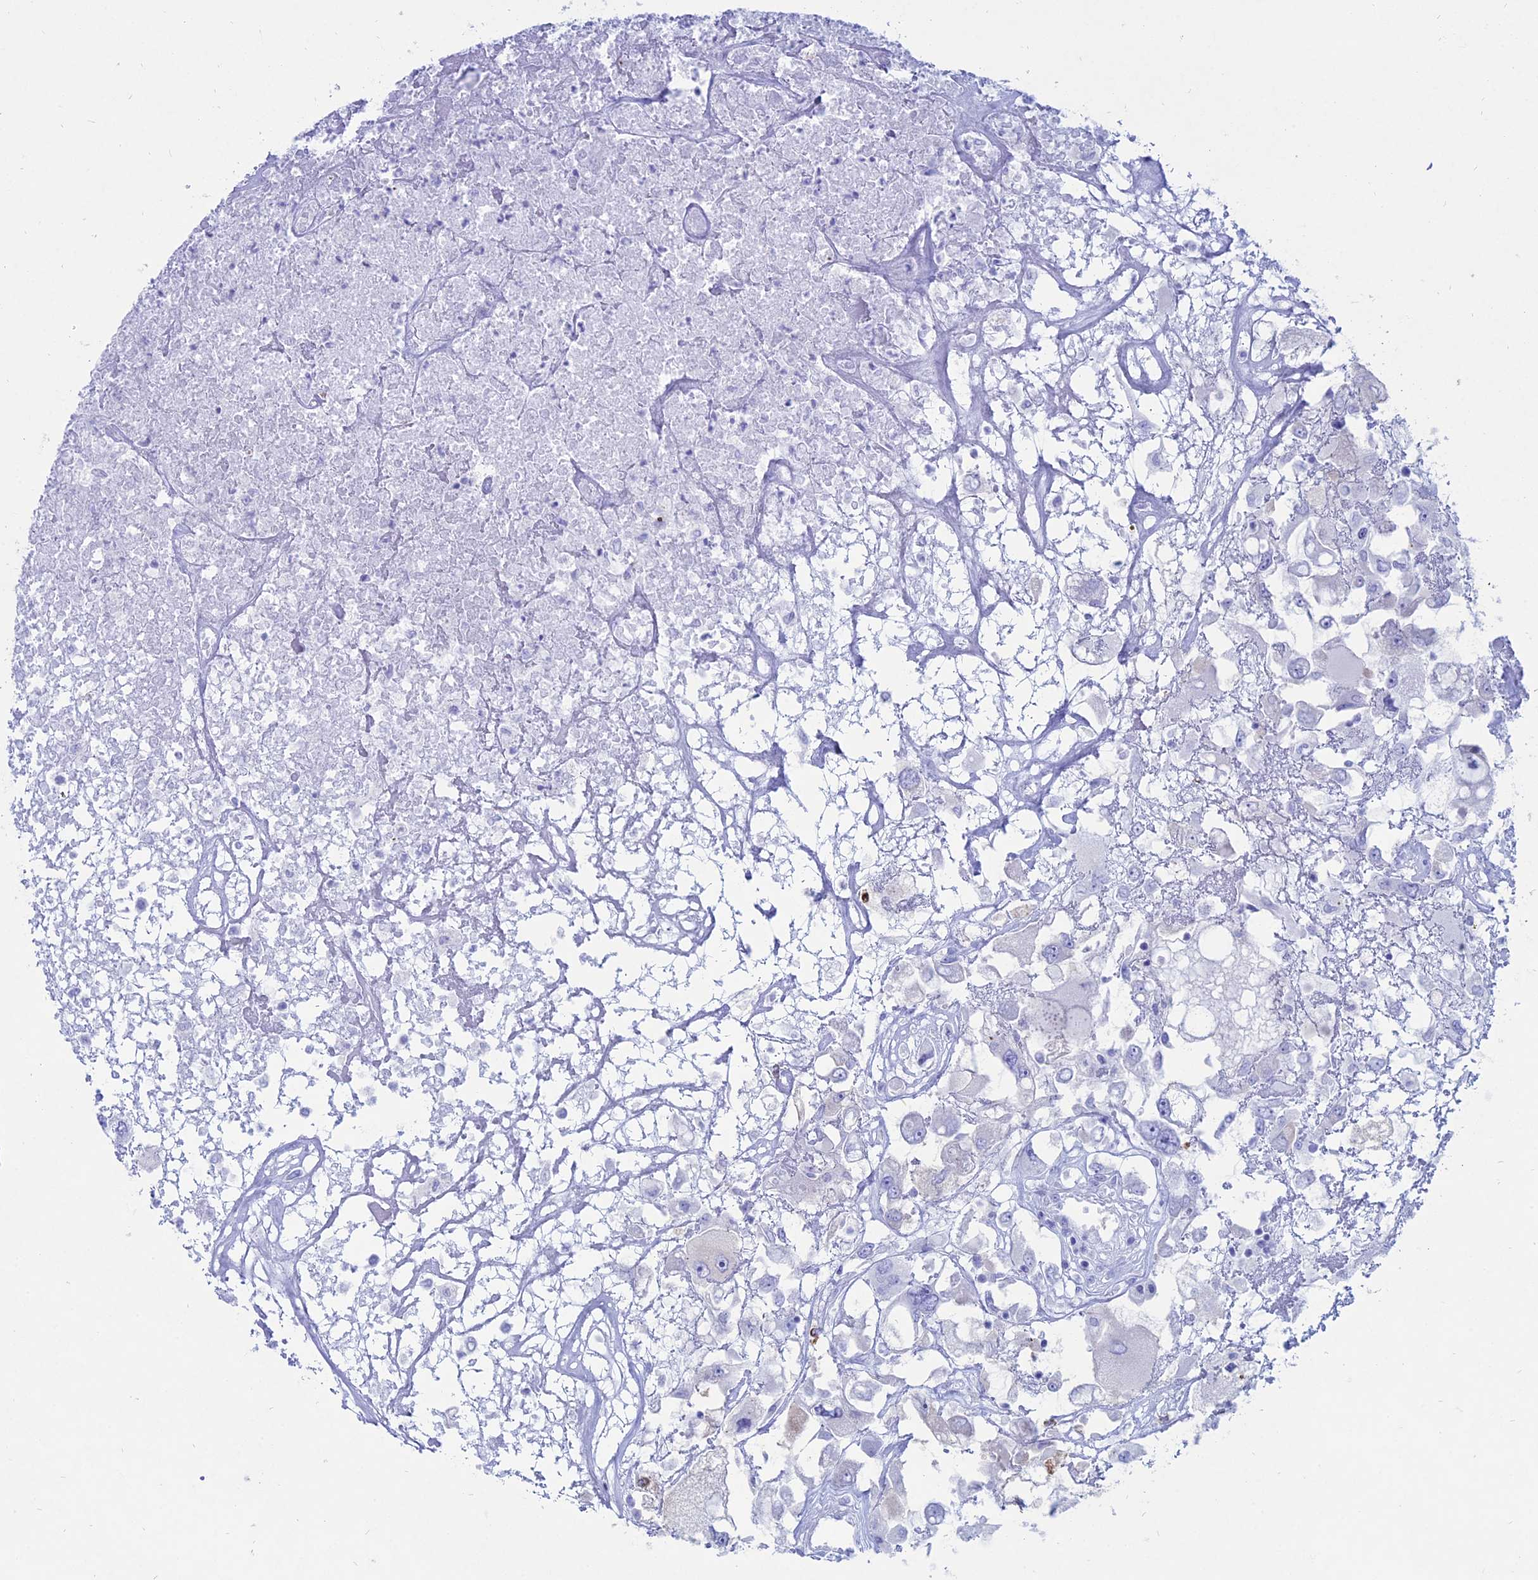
{"staining": {"intensity": "negative", "quantity": "none", "location": "none"}, "tissue": "renal cancer", "cell_type": "Tumor cells", "image_type": "cancer", "snomed": [{"axis": "morphology", "description": "Adenocarcinoma, NOS"}, {"axis": "topography", "description": "Kidney"}], "caption": "Micrograph shows no protein positivity in tumor cells of adenocarcinoma (renal) tissue.", "gene": "OR2AE1", "patient": {"sex": "female", "age": 52}}